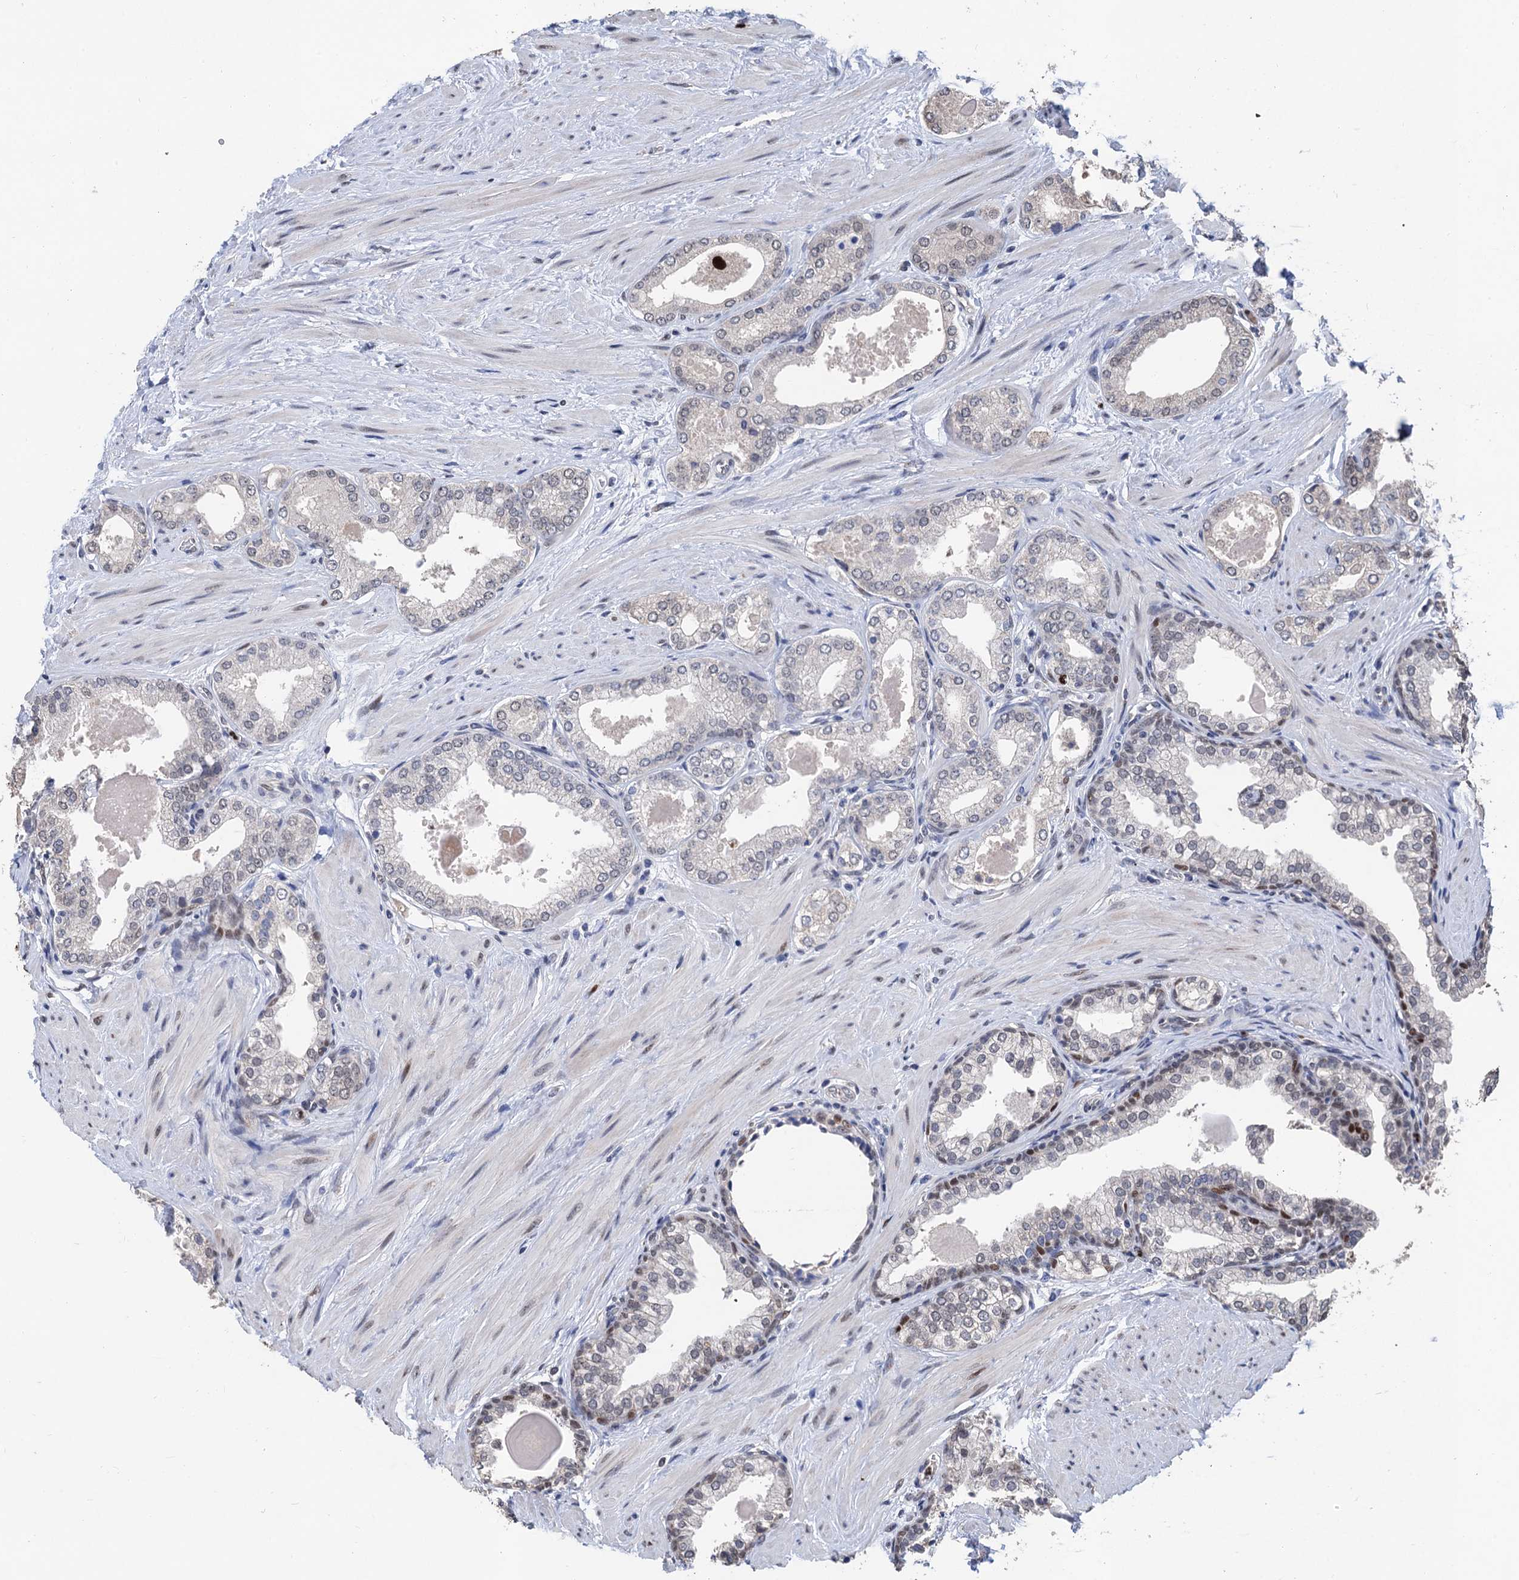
{"staining": {"intensity": "weak", "quantity": "<25%", "location": "nuclear"}, "tissue": "prostate", "cell_type": "Glandular cells", "image_type": "normal", "snomed": [{"axis": "morphology", "description": "Normal tissue, NOS"}, {"axis": "topography", "description": "Prostate"}], "caption": "DAB (3,3'-diaminobenzidine) immunohistochemical staining of benign human prostate shows no significant expression in glandular cells.", "gene": "TSEN34", "patient": {"sex": "male", "age": 48}}